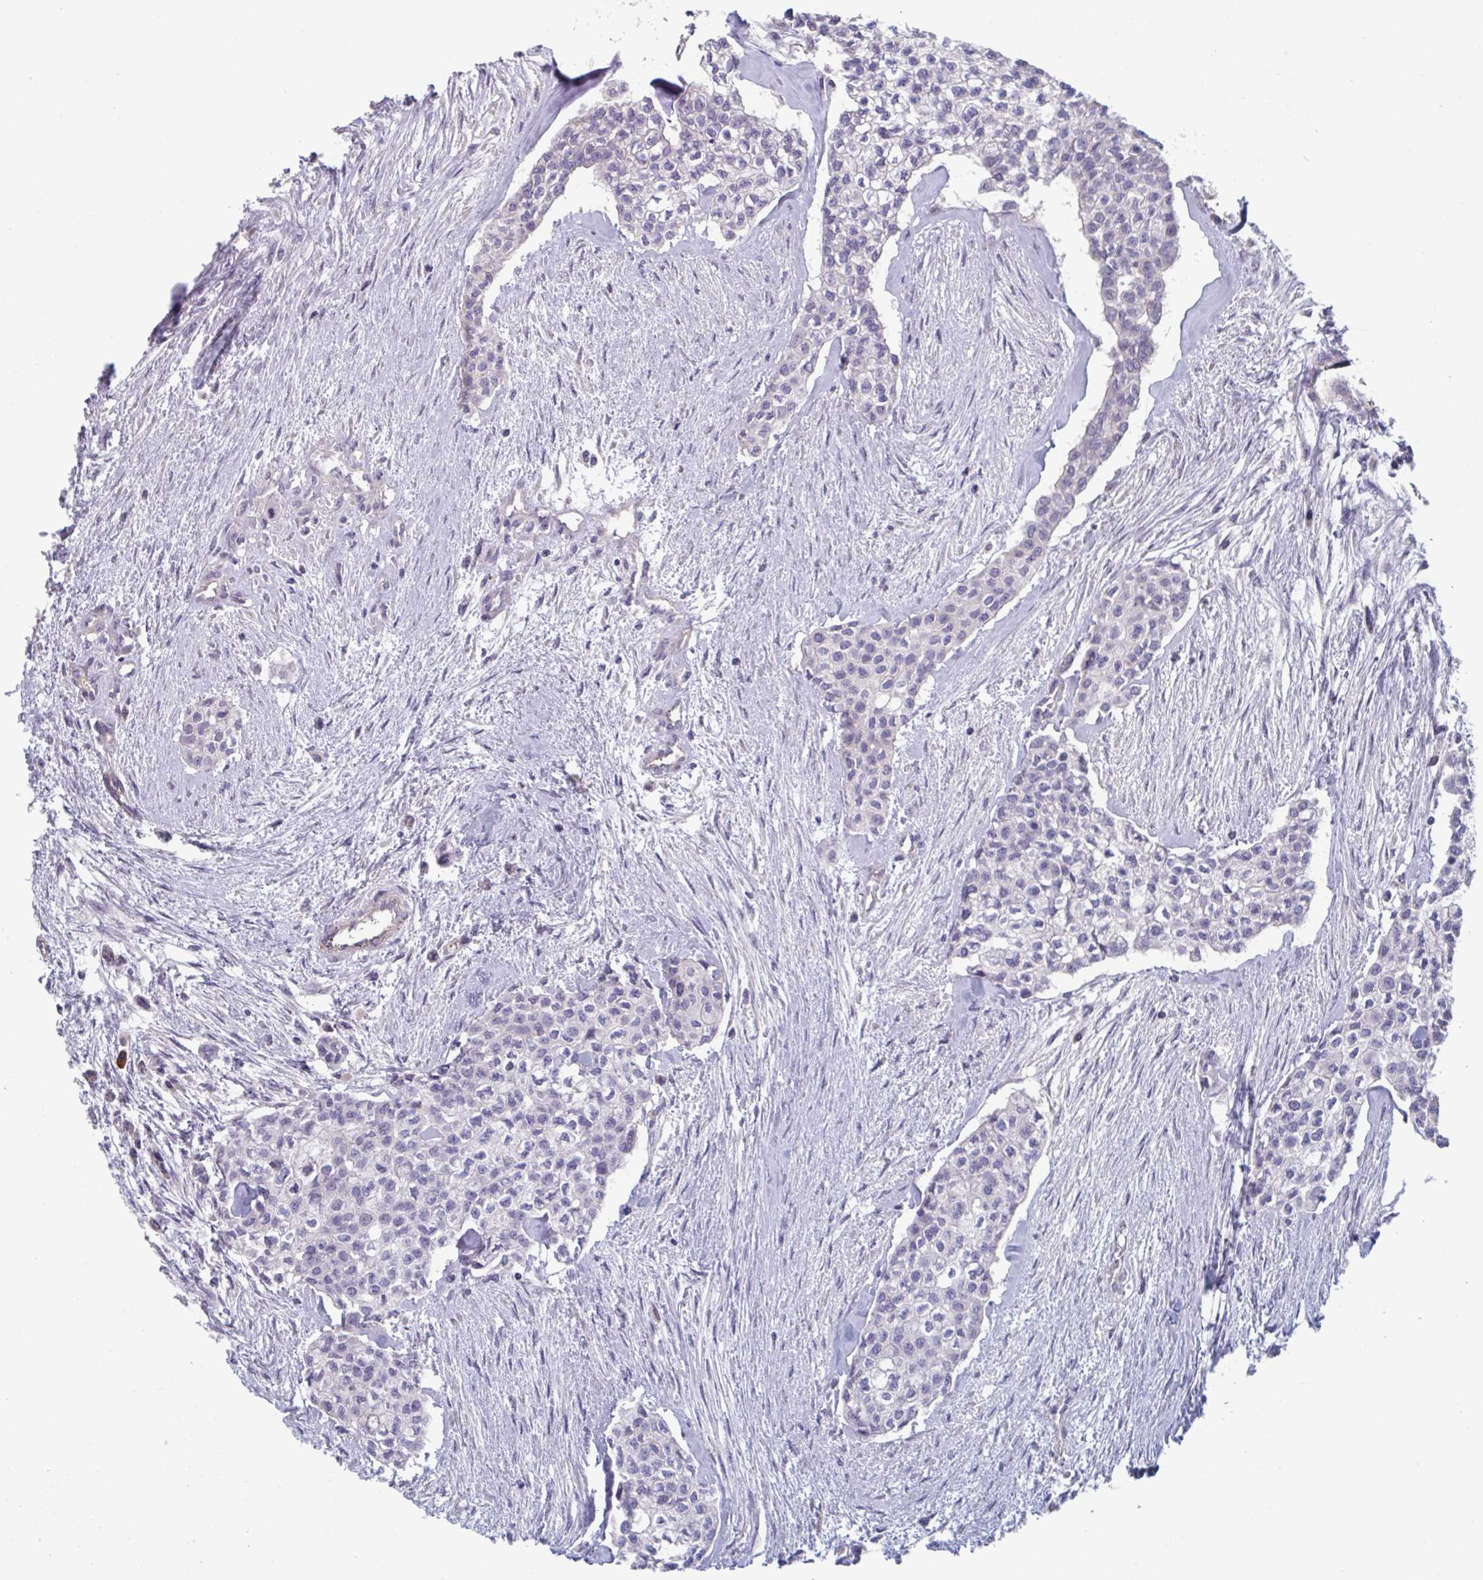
{"staining": {"intensity": "negative", "quantity": "none", "location": "none"}, "tissue": "head and neck cancer", "cell_type": "Tumor cells", "image_type": "cancer", "snomed": [{"axis": "morphology", "description": "Adenocarcinoma, NOS"}, {"axis": "topography", "description": "Head-Neck"}], "caption": "Head and neck cancer stained for a protein using immunohistochemistry demonstrates no expression tumor cells.", "gene": "TNFSF10", "patient": {"sex": "male", "age": 81}}